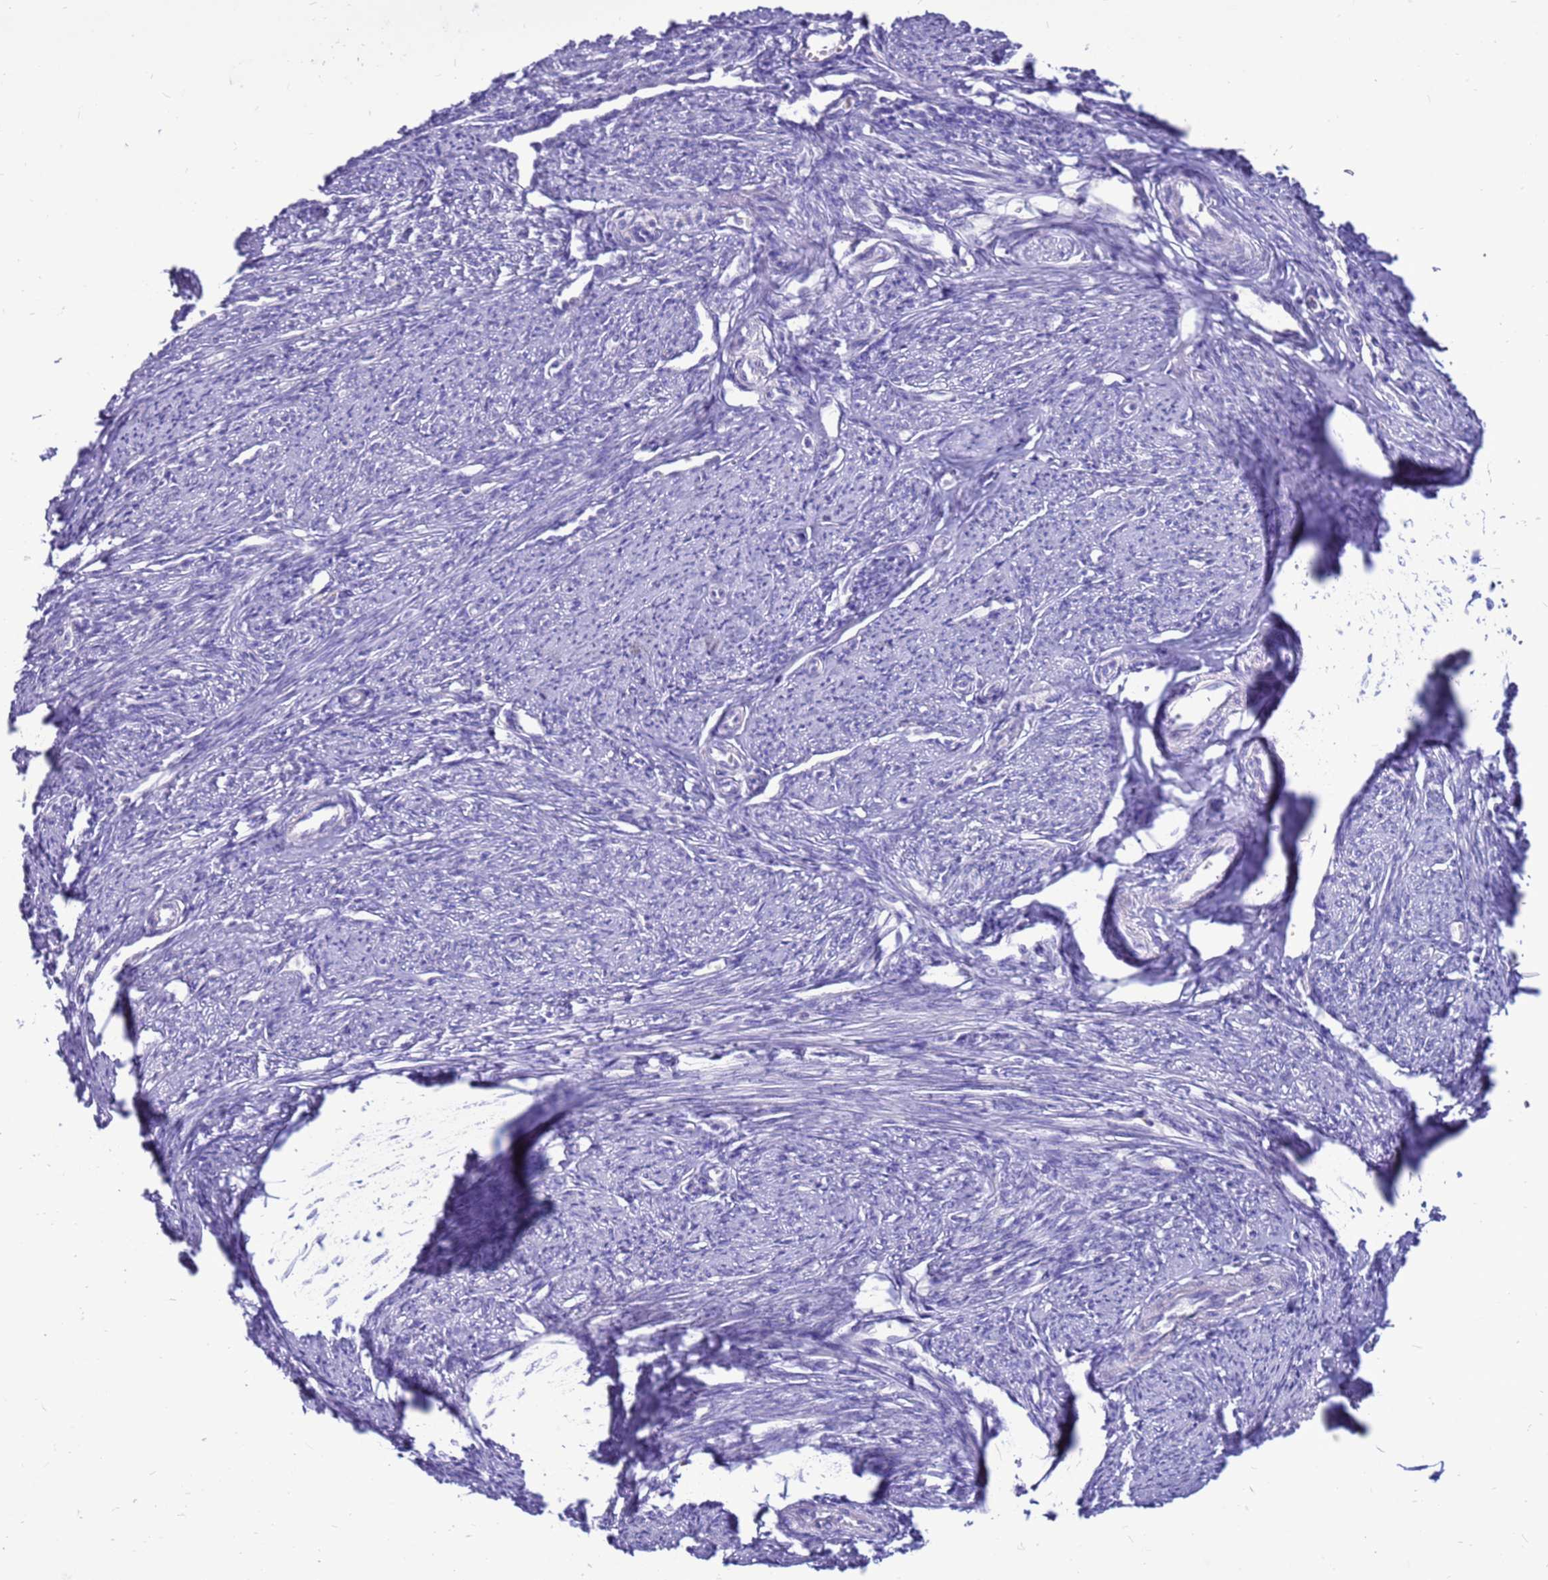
{"staining": {"intensity": "negative", "quantity": "none", "location": "none"}, "tissue": "smooth muscle", "cell_type": "Smooth muscle cells", "image_type": "normal", "snomed": [{"axis": "morphology", "description": "Normal tissue, NOS"}, {"axis": "topography", "description": "Smooth muscle"}, {"axis": "topography", "description": "Uterus"}], "caption": "Image shows no protein staining in smooth muscle cells of unremarkable smooth muscle.", "gene": "PDE10A", "patient": {"sex": "female", "age": 59}}